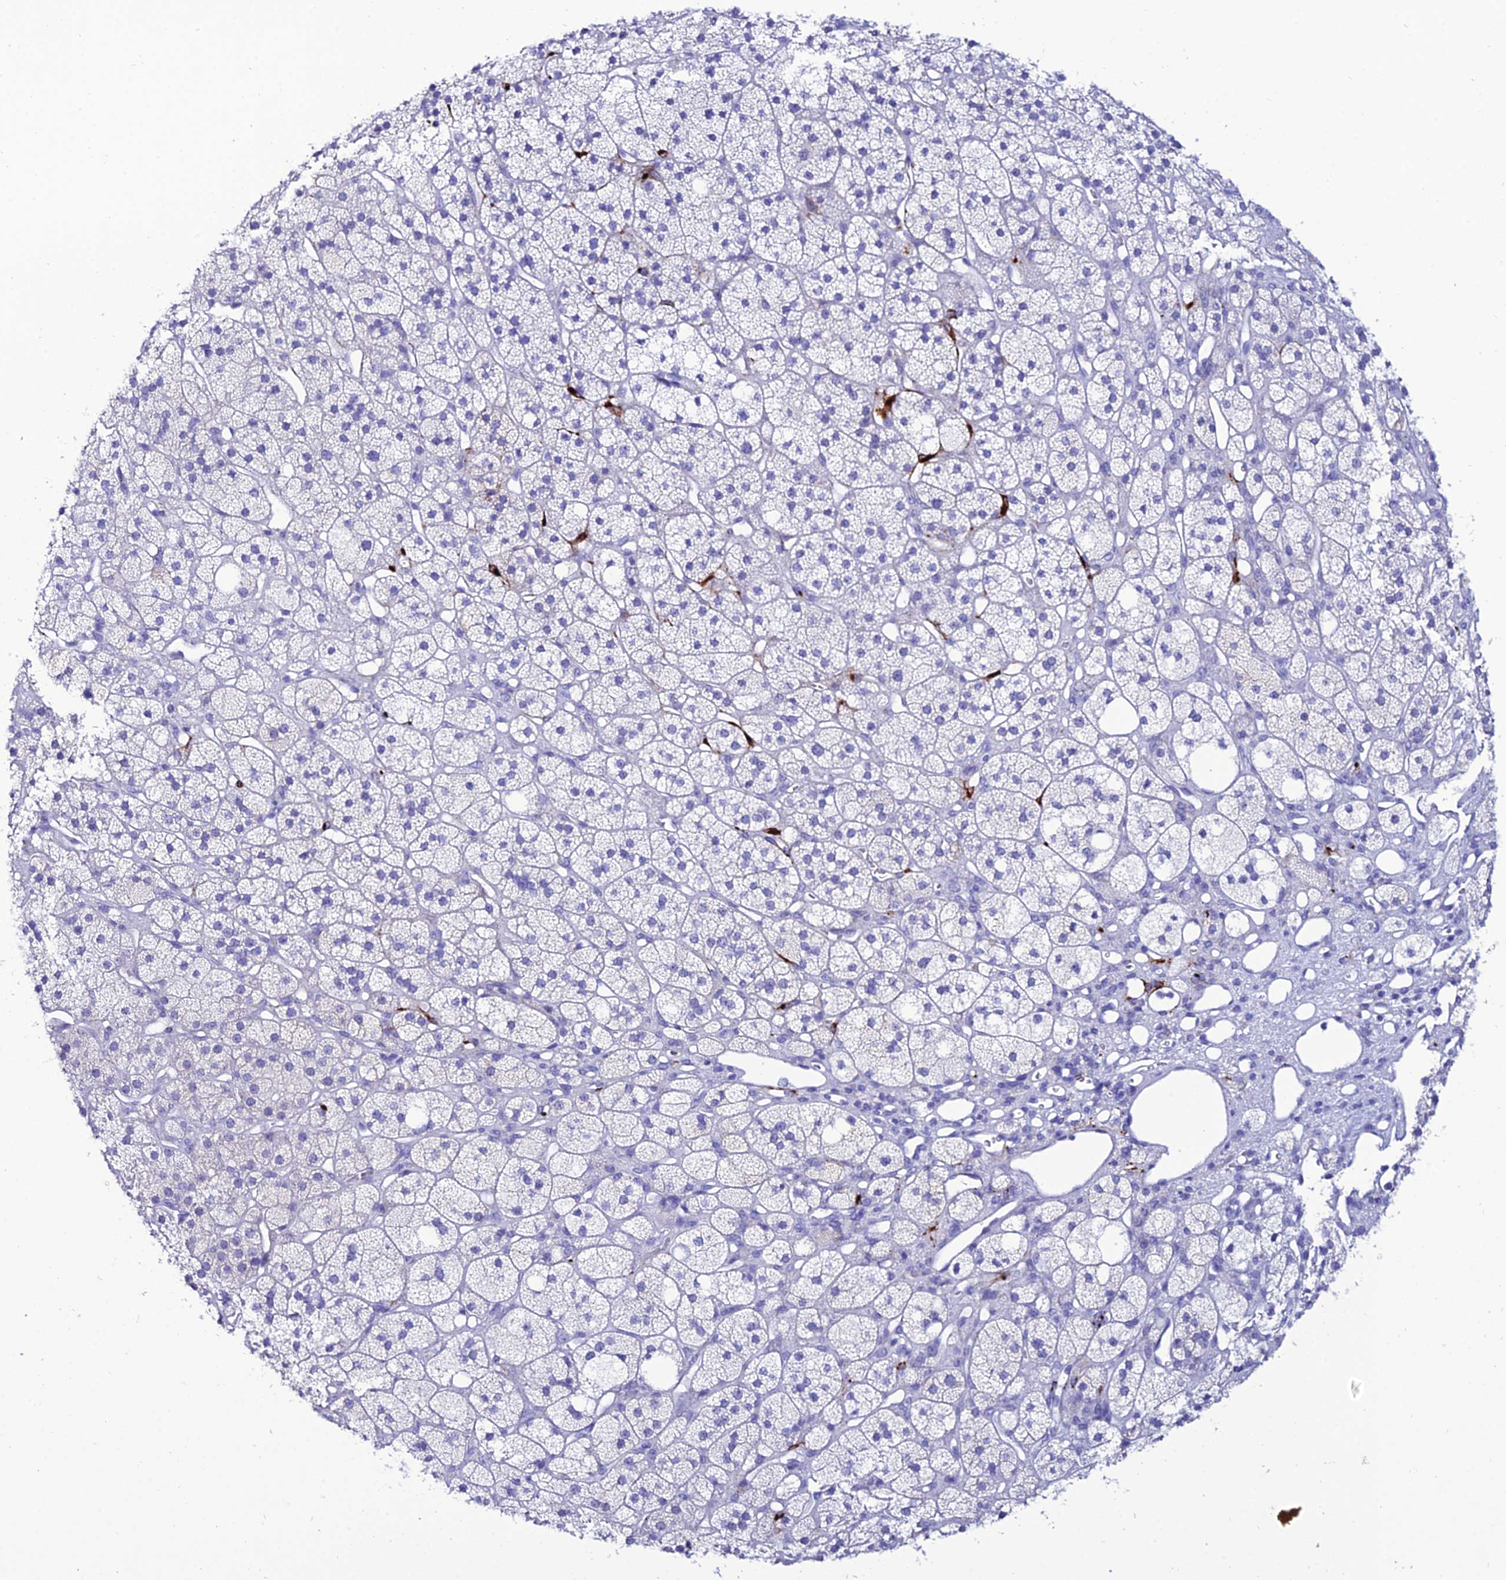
{"staining": {"intensity": "negative", "quantity": "none", "location": "none"}, "tissue": "adrenal gland", "cell_type": "Glandular cells", "image_type": "normal", "snomed": [{"axis": "morphology", "description": "Normal tissue, NOS"}, {"axis": "topography", "description": "Adrenal gland"}], "caption": "An immunohistochemistry micrograph of normal adrenal gland is shown. There is no staining in glandular cells of adrenal gland.", "gene": "OR4D5", "patient": {"sex": "male", "age": 61}}